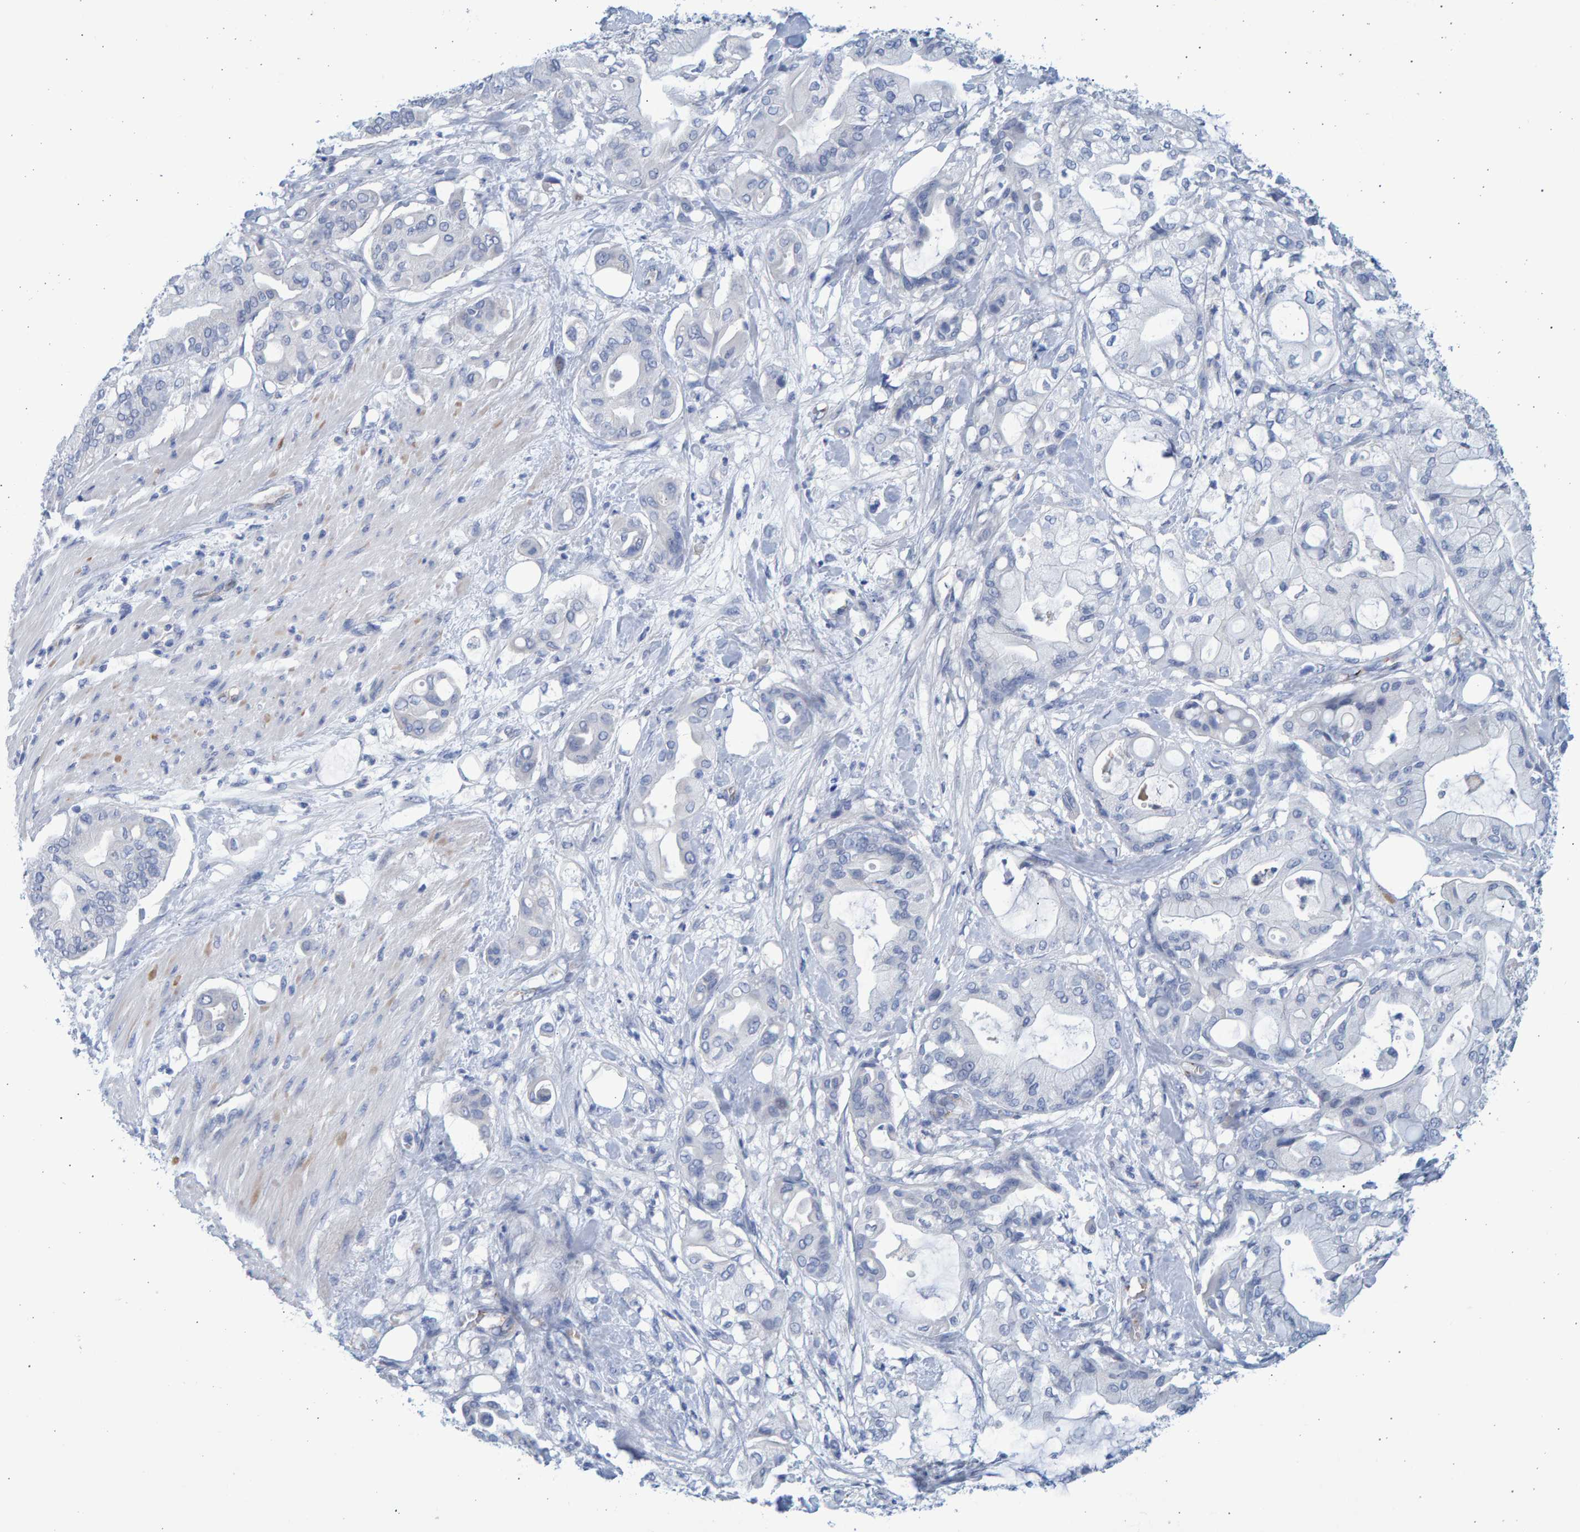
{"staining": {"intensity": "negative", "quantity": "none", "location": "none"}, "tissue": "pancreatic cancer", "cell_type": "Tumor cells", "image_type": "cancer", "snomed": [{"axis": "morphology", "description": "Adenocarcinoma, NOS"}, {"axis": "morphology", "description": "Adenocarcinoma, metastatic, NOS"}, {"axis": "topography", "description": "Lymph node"}, {"axis": "topography", "description": "Pancreas"}, {"axis": "topography", "description": "Duodenum"}], "caption": "An IHC micrograph of pancreatic cancer is shown. There is no staining in tumor cells of pancreatic cancer. (DAB (3,3'-diaminobenzidine) immunohistochemistry (IHC) visualized using brightfield microscopy, high magnification).", "gene": "SLC34A3", "patient": {"sex": "female", "age": 64}}